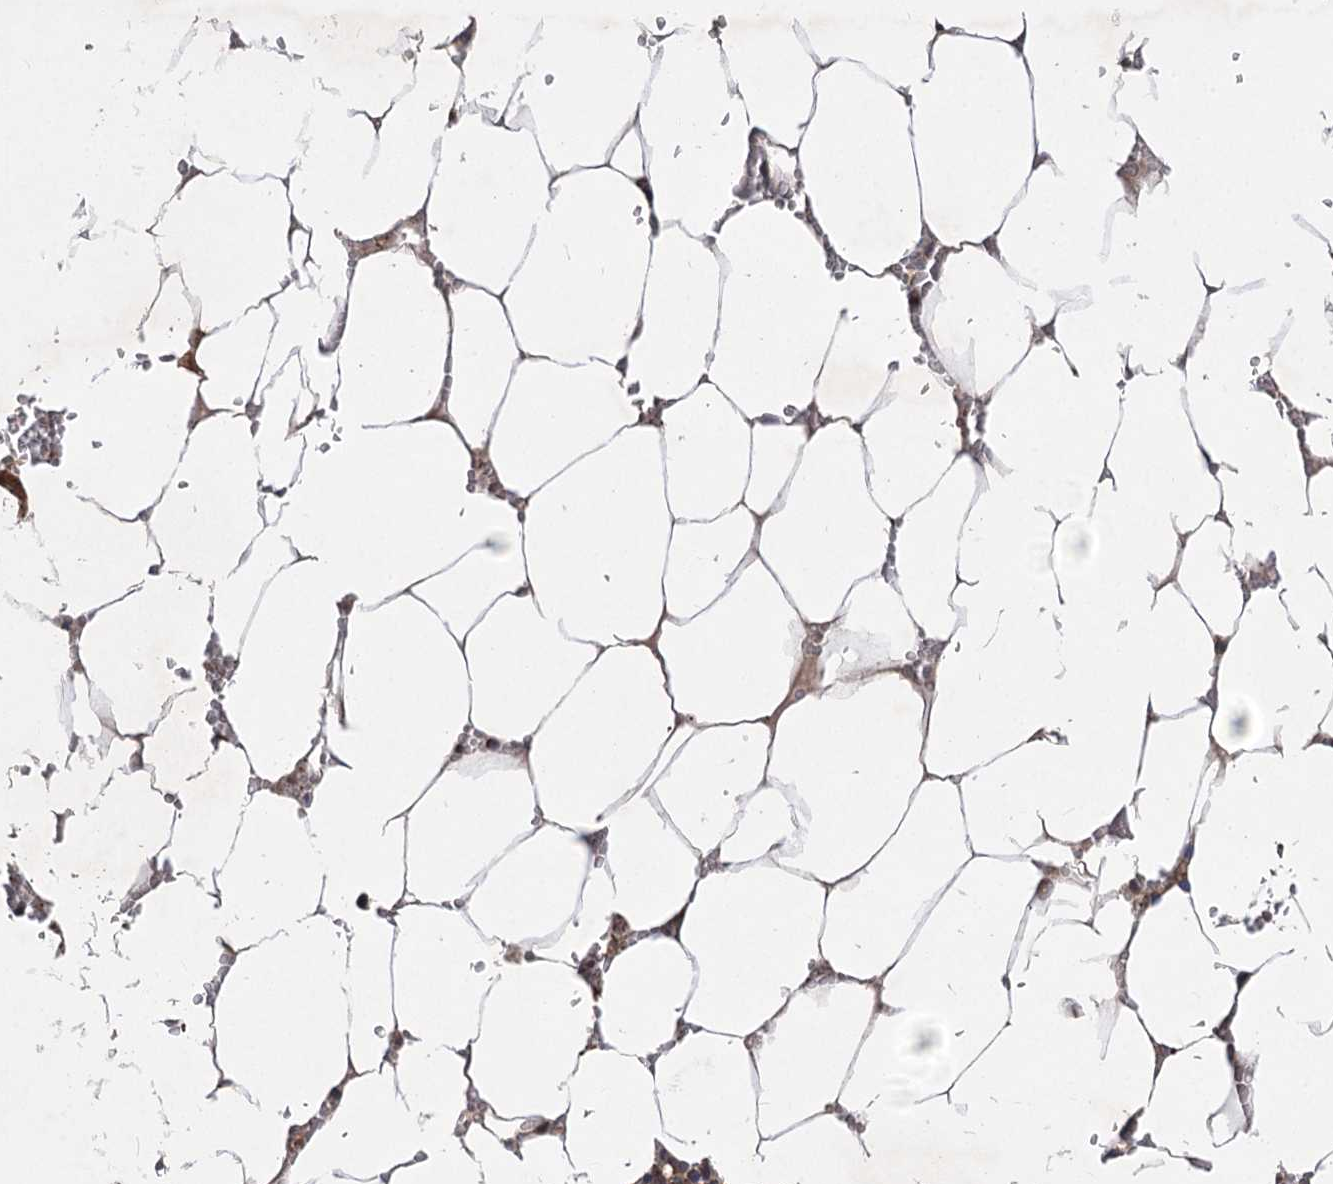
{"staining": {"intensity": "strong", "quantity": "25%-75%", "location": "cytoplasmic/membranous,nuclear"}, "tissue": "bone marrow", "cell_type": "Hematopoietic cells", "image_type": "normal", "snomed": [{"axis": "morphology", "description": "Normal tissue, NOS"}, {"axis": "topography", "description": "Bone marrow"}], "caption": "Strong cytoplasmic/membranous,nuclear positivity is seen in about 25%-75% of hematopoietic cells in benign bone marrow.", "gene": "TENM2", "patient": {"sex": "male", "age": 70}}